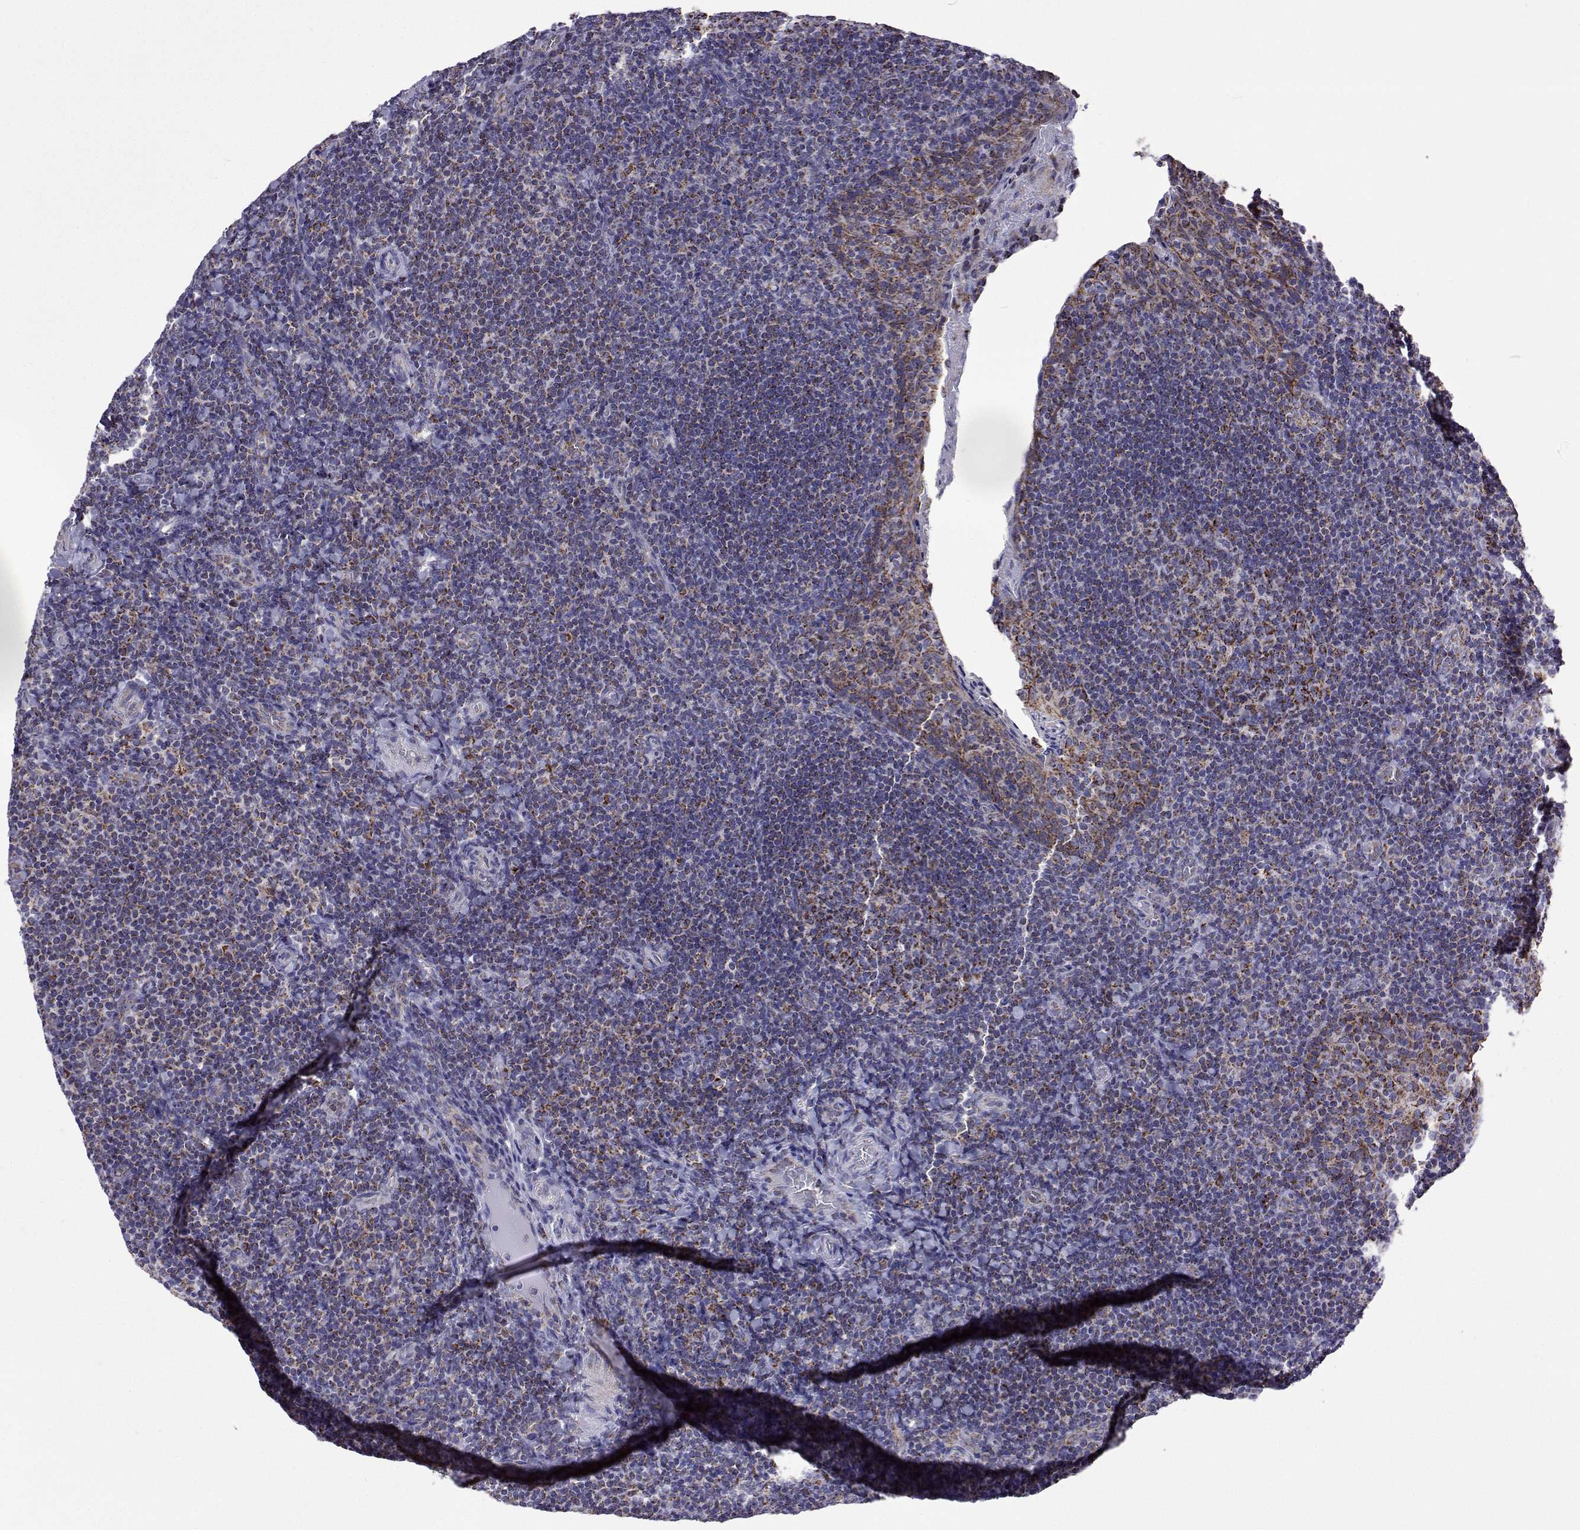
{"staining": {"intensity": "strong", "quantity": ">75%", "location": "cytoplasmic/membranous"}, "tissue": "tonsil", "cell_type": "Germinal center cells", "image_type": "normal", "snomed": [{"axis": "morphology", "description": "Normal tissue, NOS"}, {"axis": "topography", "description": "Tonsil"}], "caption": "Strong cytoplasmic/membranous protein positivity is appreciated in approximately >75% of germinal center cells in tonsil.", "gene": "MCCC2", "patient": {"sex": "male", "age": 17}}